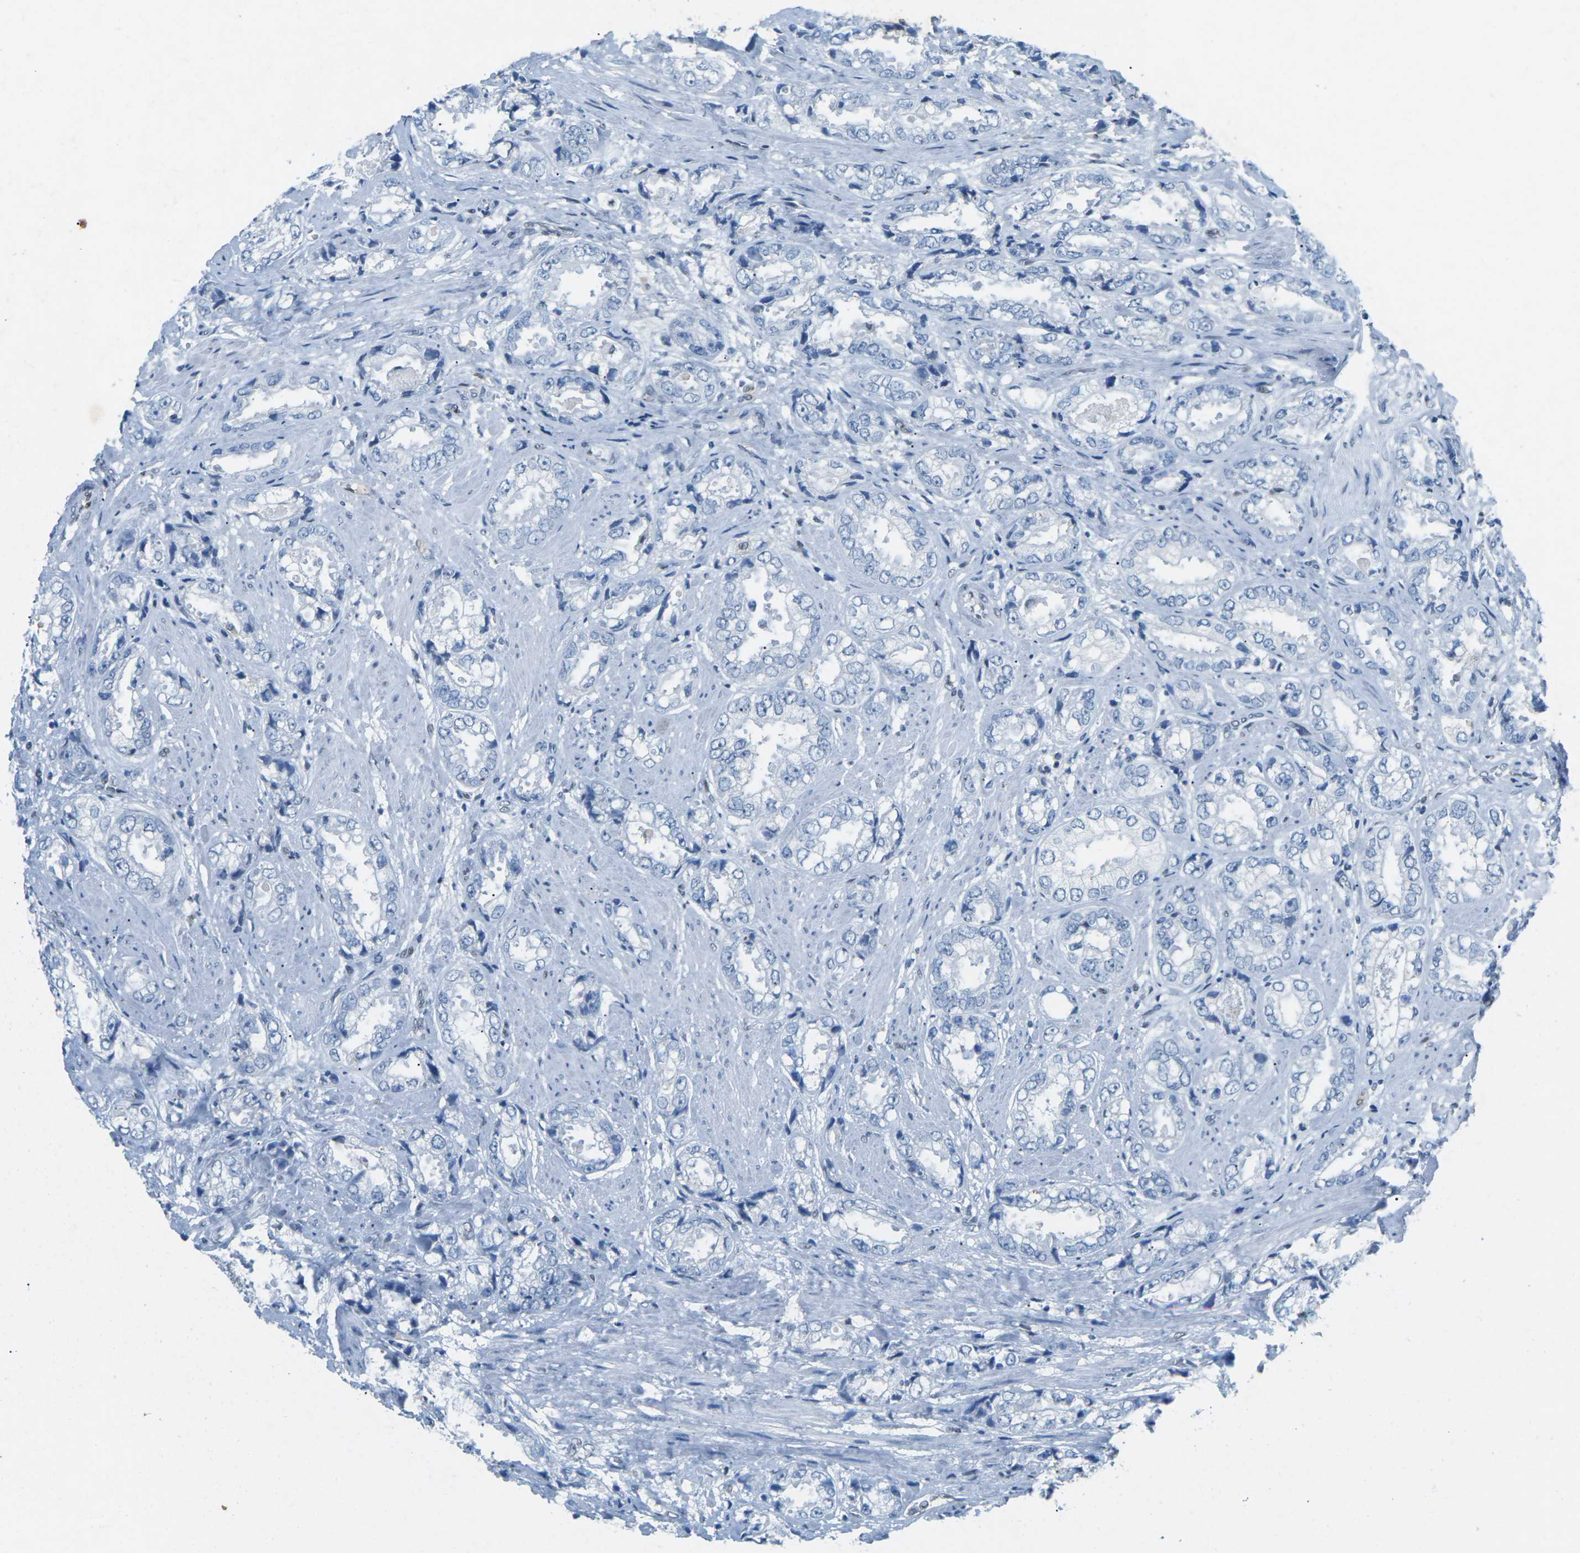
{"staining": {"intensity": "negative", "quantity": "none", "location": "none"}, "tissue": "prostate cancer", "cell_type": "Tumor cells", "image_type": "cancer", "snomed": [{"axis": "morphology", "description": "Adenocarcinoma, High grade"}, {"axis": "topography", "description": "Prostate"}], "caption": "Prostate cancer was stained to show a protein in brown. There is no significant staining in tumor cells. Brightfield microscopy of IHC stained with DAB (brown) and hematoxylin (blue), captured at high magnification.", "gene": "RB1", "patient": {"sex": "male", "age": 61}}